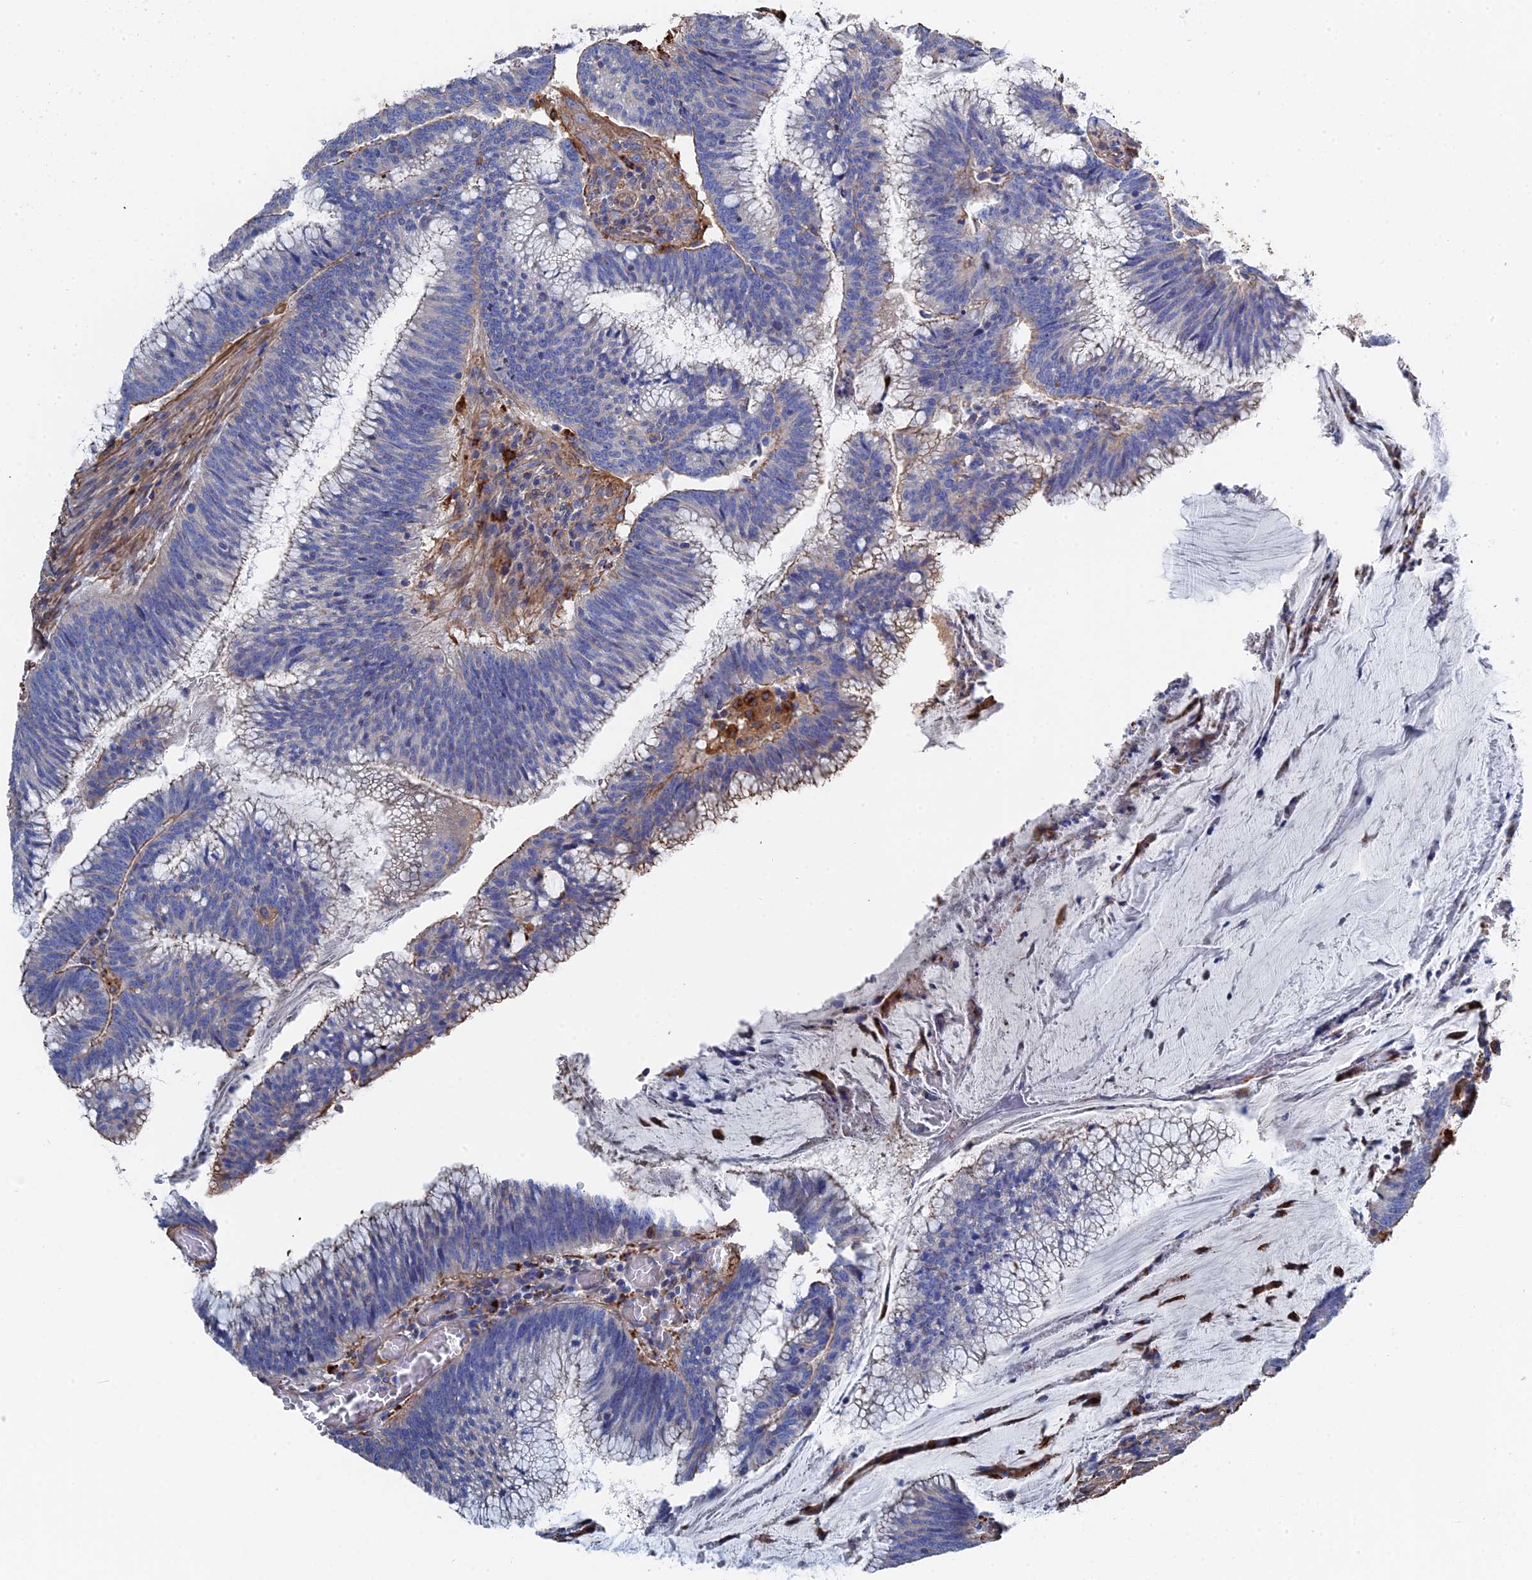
{"staining": {"intensity": "weak", "quantity": "<25%", "location": "cytoplasmic/membranous"}, "tissue": "colorectal cancer", "cell_type": "Tumor cells", "image_type": "cancer", "snomed": [{"axis": "morphology", "description": "Adenocarcinoma, NOS"}, {"axis": "topography", "description": "Rectum"}], "caption": "Colorectal adenocarcinoma was stained to show a protein in brown. There is no significant positivity in tumor cells.", "gene": "STRA6", "patient": {"sex": "female", "age": 77}}